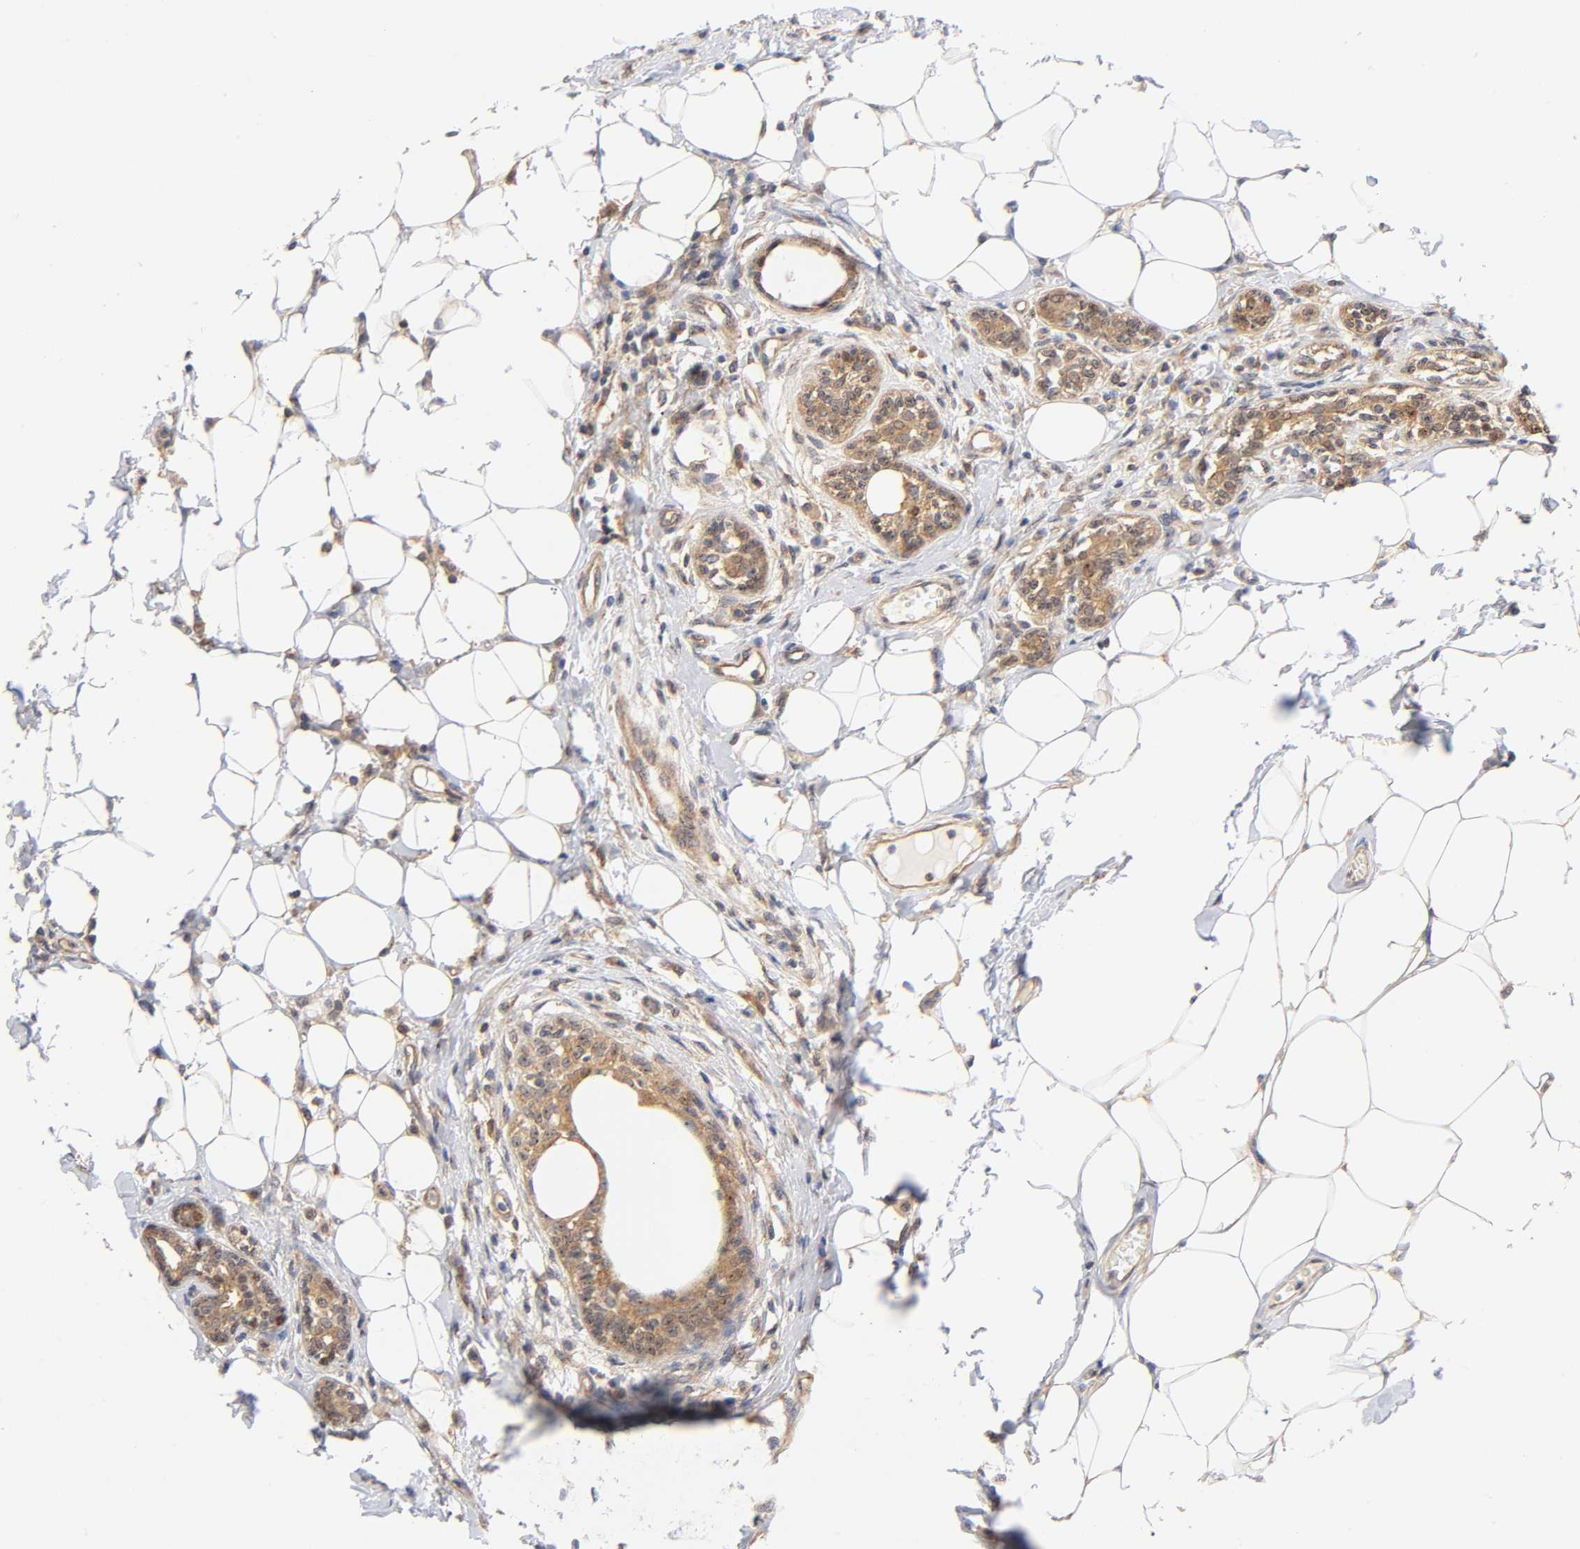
{"staining": {"intensity": "moderate", "quantity": ">75%", "location": "cytoplasmic/membranous"}, "tissue": "breast cancer", "cell_type": "Tumor cells", "image_type": "cancer", "snomed": [{"axis": "morphology", "description": "Duct carcinoma"}, {"axis": "topography", "description": "Breast"}], "caption": "Breast cancer stained with a brown dye displays moderate cytoplasmic/membranous positive staining in about >75% of tumor cells.", "gene": "PAFAH1B1", "patient": {"sex": "female", "age": 40}}